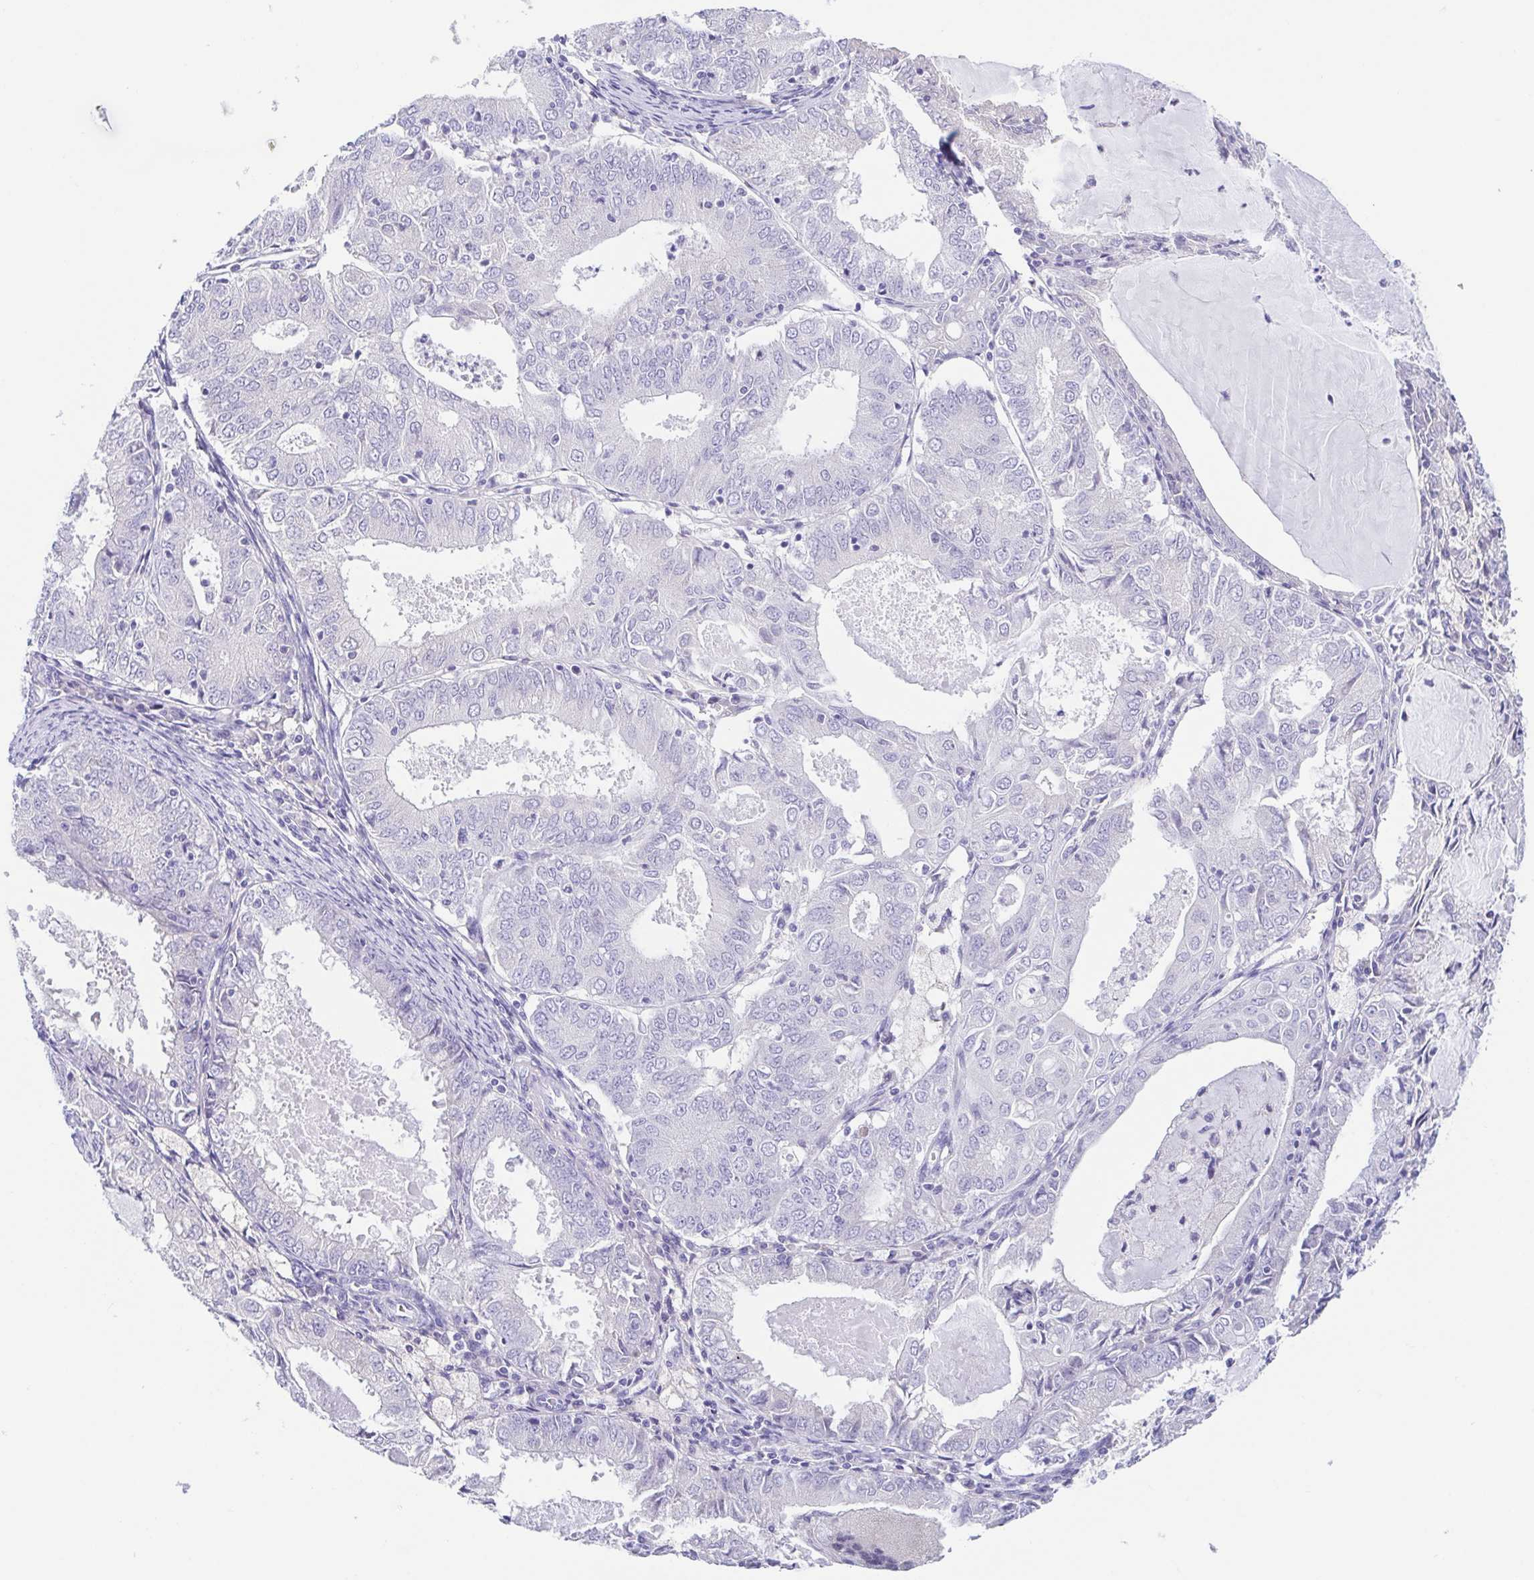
{"staining": {"intensity": "negative", "quantity": "none", "location": "none"}, "tissue": "endometrial cancer", "cell_type": "Tumor cells", "image_type": "cancer", "snomed": [{"axis": "morphology", "description": "Adenocarcinoma, NOS"}, {"axis": "topography", "description": "Endometrium"}], "caption": "This photomicrograph is of endometrial adenocarcinoma stained with immunohistochemistry to label a protein in brown with the nuclei are counter-stained blue. There is no expression in tumor cells. The staining is performed using DAB brown chromogen with nuclei counter-stained in using hematoxylin.", "gene": "A1BG", "patient": {"sex": "female", "age": 57}}